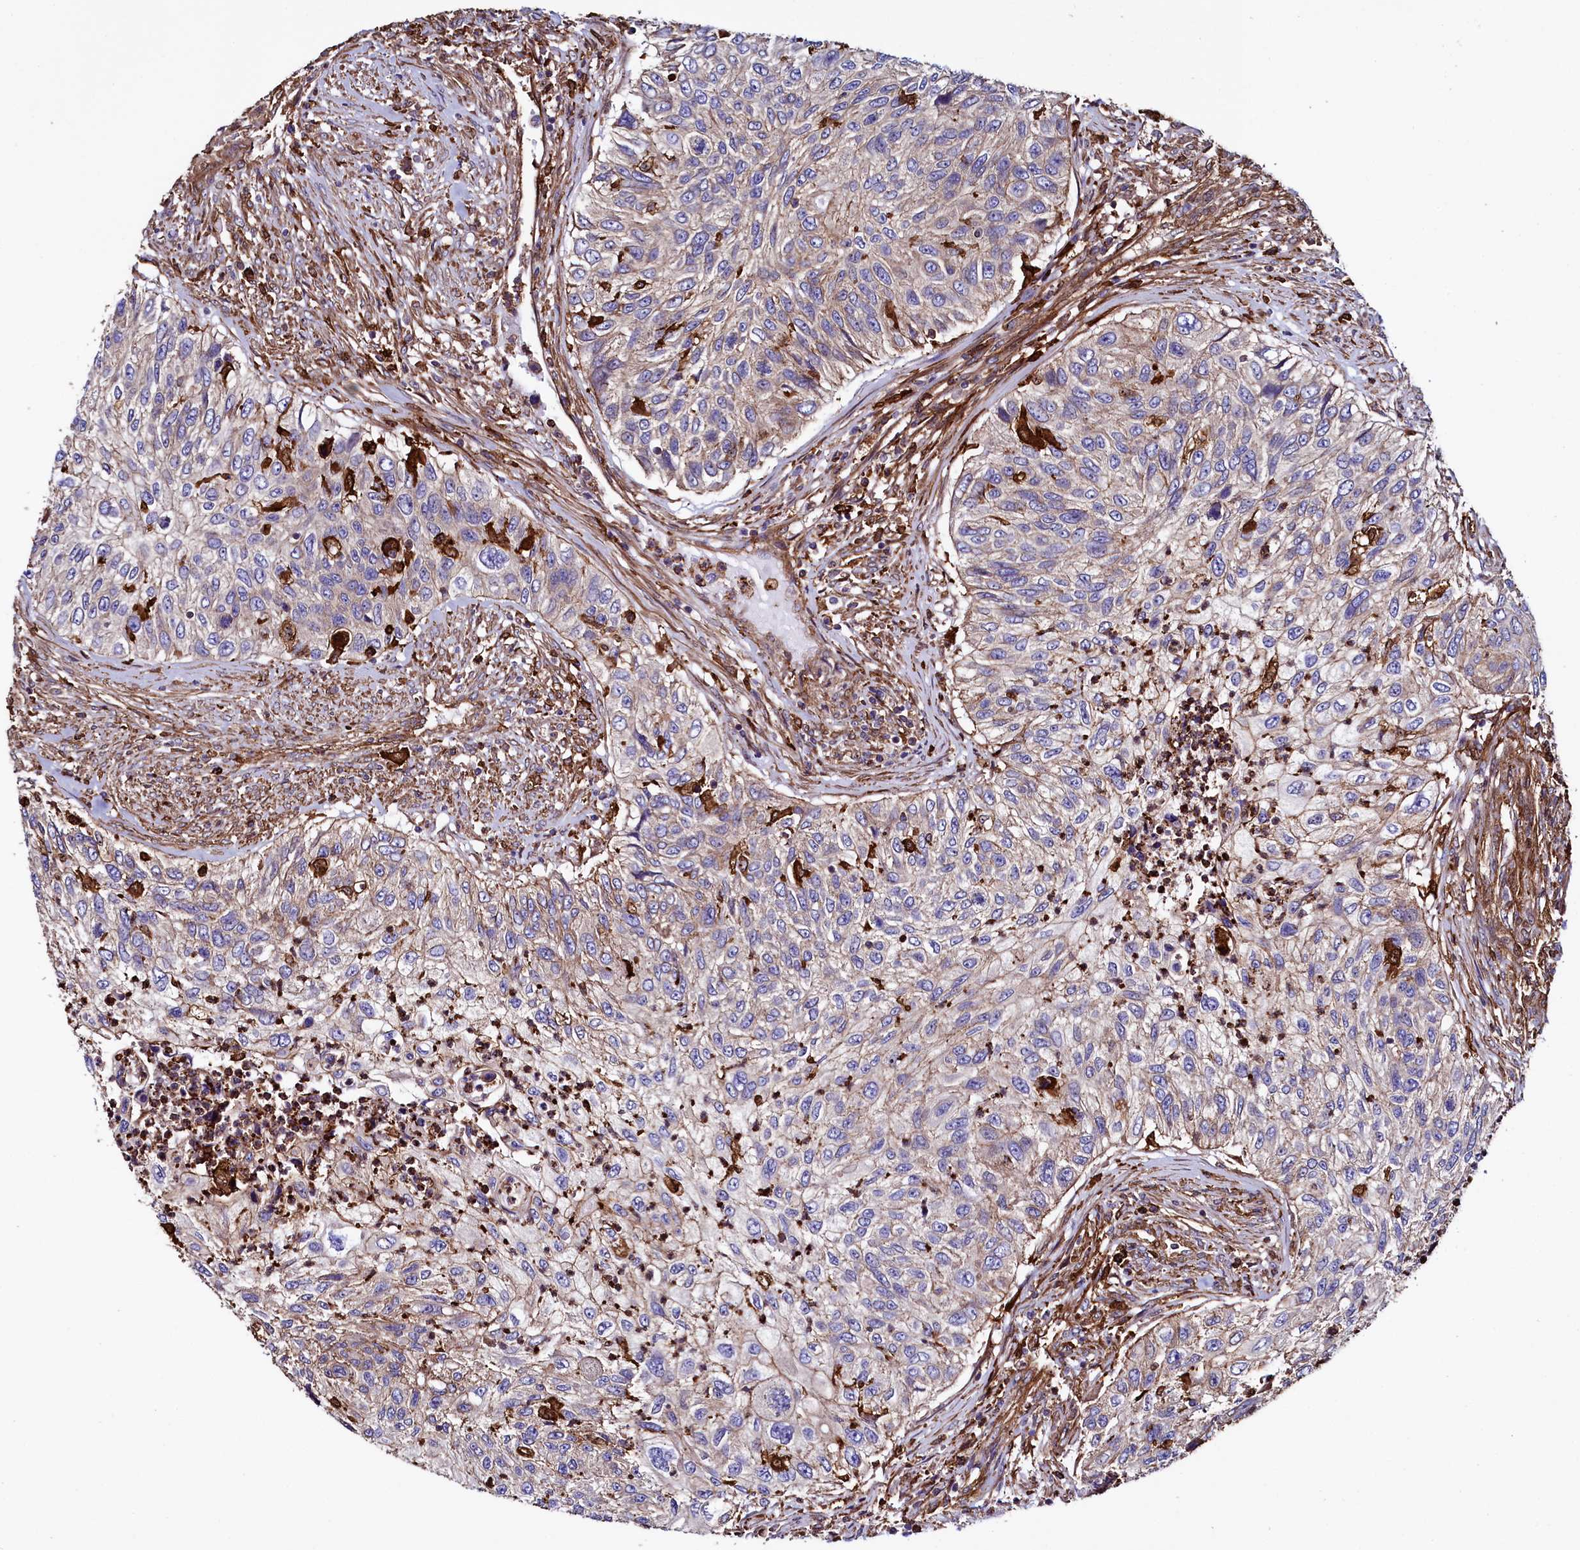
{"staining": {"intensity": "weak", "quantity": ">75%", "location": "cytoplasmic/membranous"}, "tissue": "urothelial cancer", "cell_type": "Tumor cells", "image_type": "cancer", "snomed": [{"axis": "morphology", "description": "Urothelial carcinoma, High grade"}, {"axis": "topography", "description": "Urinary bladder"}], "caption": "This micrograph exhibits immunohistochemistry (IHC) staining of high-grade urothelial carcinoma, with low weak cytoplasmic/membranous positivity in about >75% of tumor cells.", "gene": "STAMBPL1", "patient": {"sex": "female", "age": 60}}